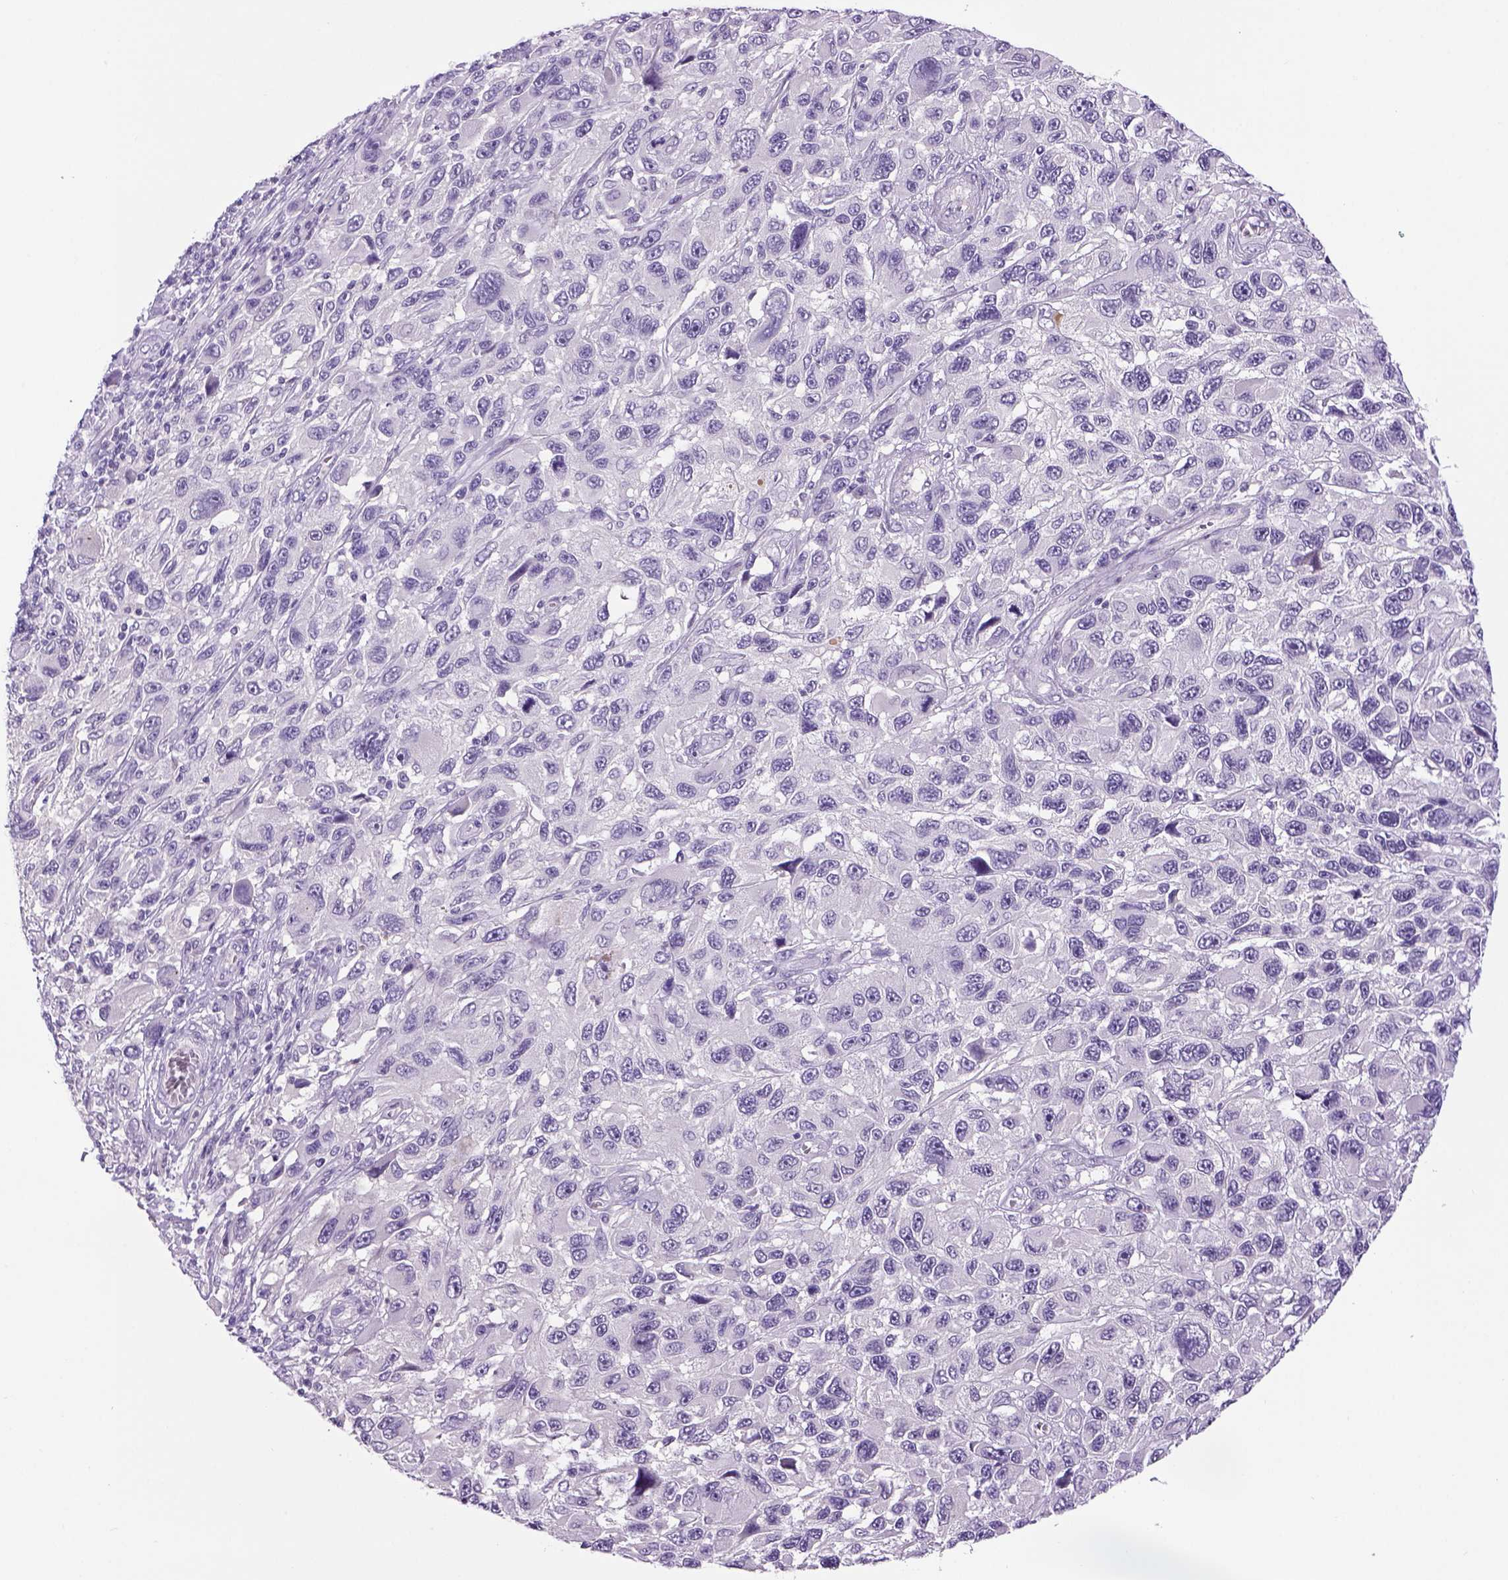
{"staining": {"intensity": "negative", "quantity": "none", "location": "none"}, "tissue": "melanoma", "cell_type": "Tumor cells", "image_type": "cancer", "snomed": [{"axis": "morphology", "description": "Malignant melanoma, NOS"}, {"axis": "topography", "description": "Skin"}], "caption": "DAB immunohistochemical staining of human melanoma demonstrates no significant staining in tumor cells.", "gene": "DBH", "patient": {"sex": "male", "age": 53}}